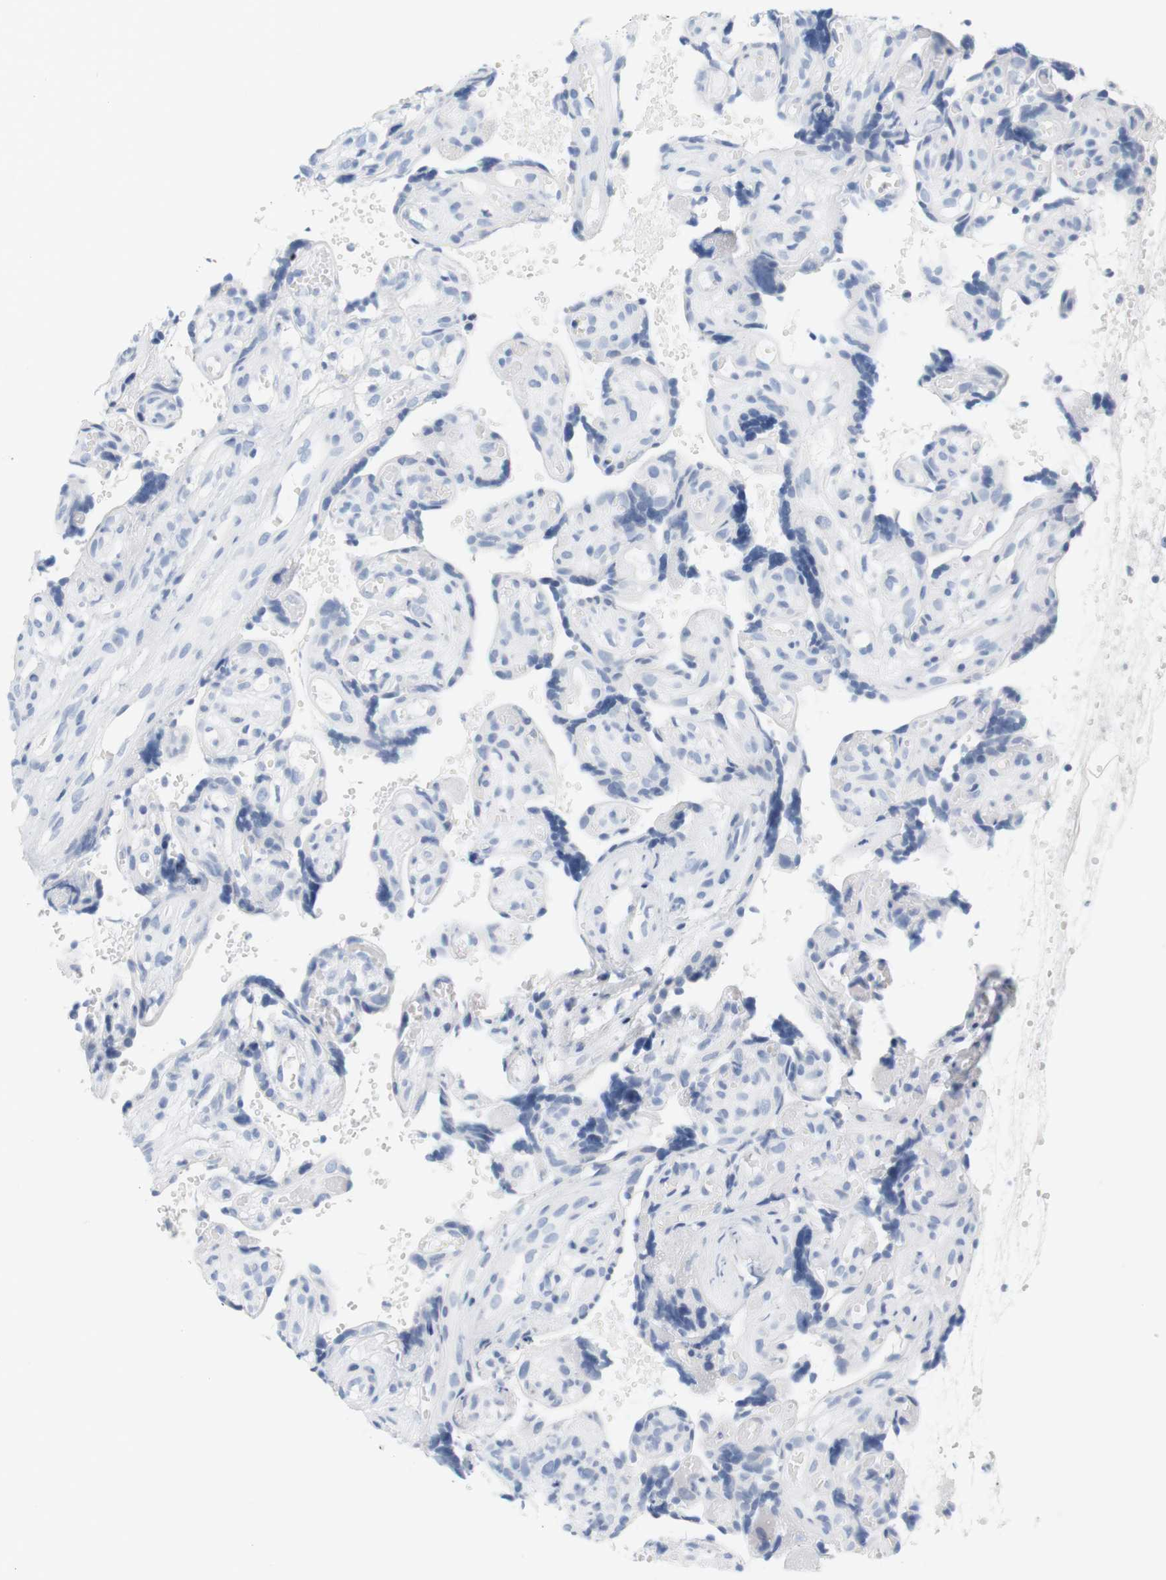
{"staining": {"intensity": "negative", "quantity": "none", "location": "none"}, "tissue": "placenta", "cell_type": "Trophoblastic cells", "image_type": "normal", "snomed": [{"axis": "morphology", "description": "Normal tissue, NOS"}, {"axis": "topography", "description": "Placenta"}], "caption": "The image displays no significant positivity in trophoblastic cells of placenta.", "gene": "OPRM1", "patient": {"sex": "female", "age": 30}}